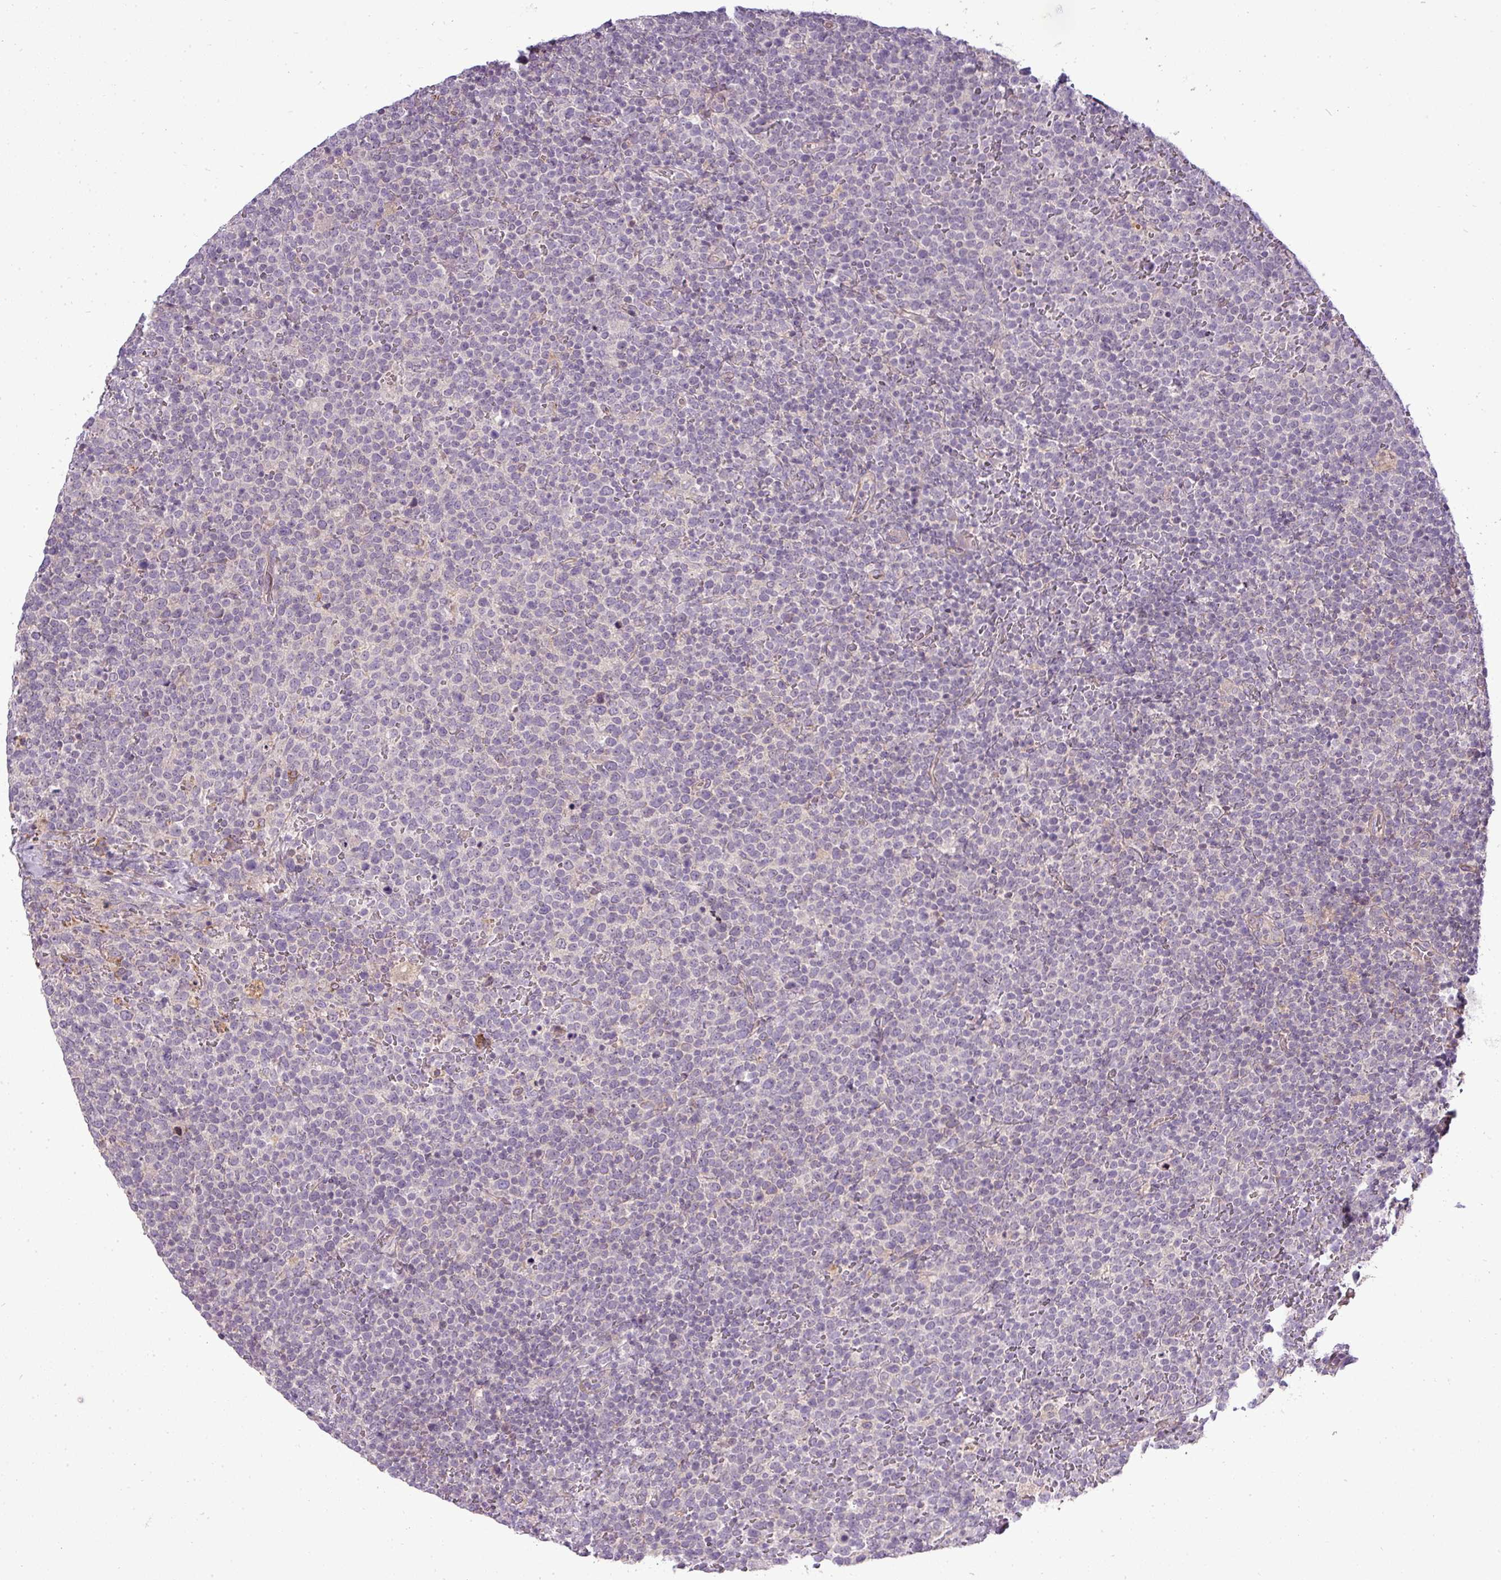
{"staining": {"intensity": "negative", "quantity": "none", "location": "none"}, "tissue": "lymphoma", "cell_type": "Tumor cells", "image_type": "cancer", "snomed": [{"axis": "morphology", "description": "Malignant lymphoma, non-Hodgkin's type, High grade"}, {"axis": "topography", "description": "Lymph node"}], "caption": "An immunohistochemistry (IHC) image of lymphoma is shown. There is no staining in tumor cells of lymphoma.", "gene": "PDRG1", "patient": {"sex": "male", "age": 61}}